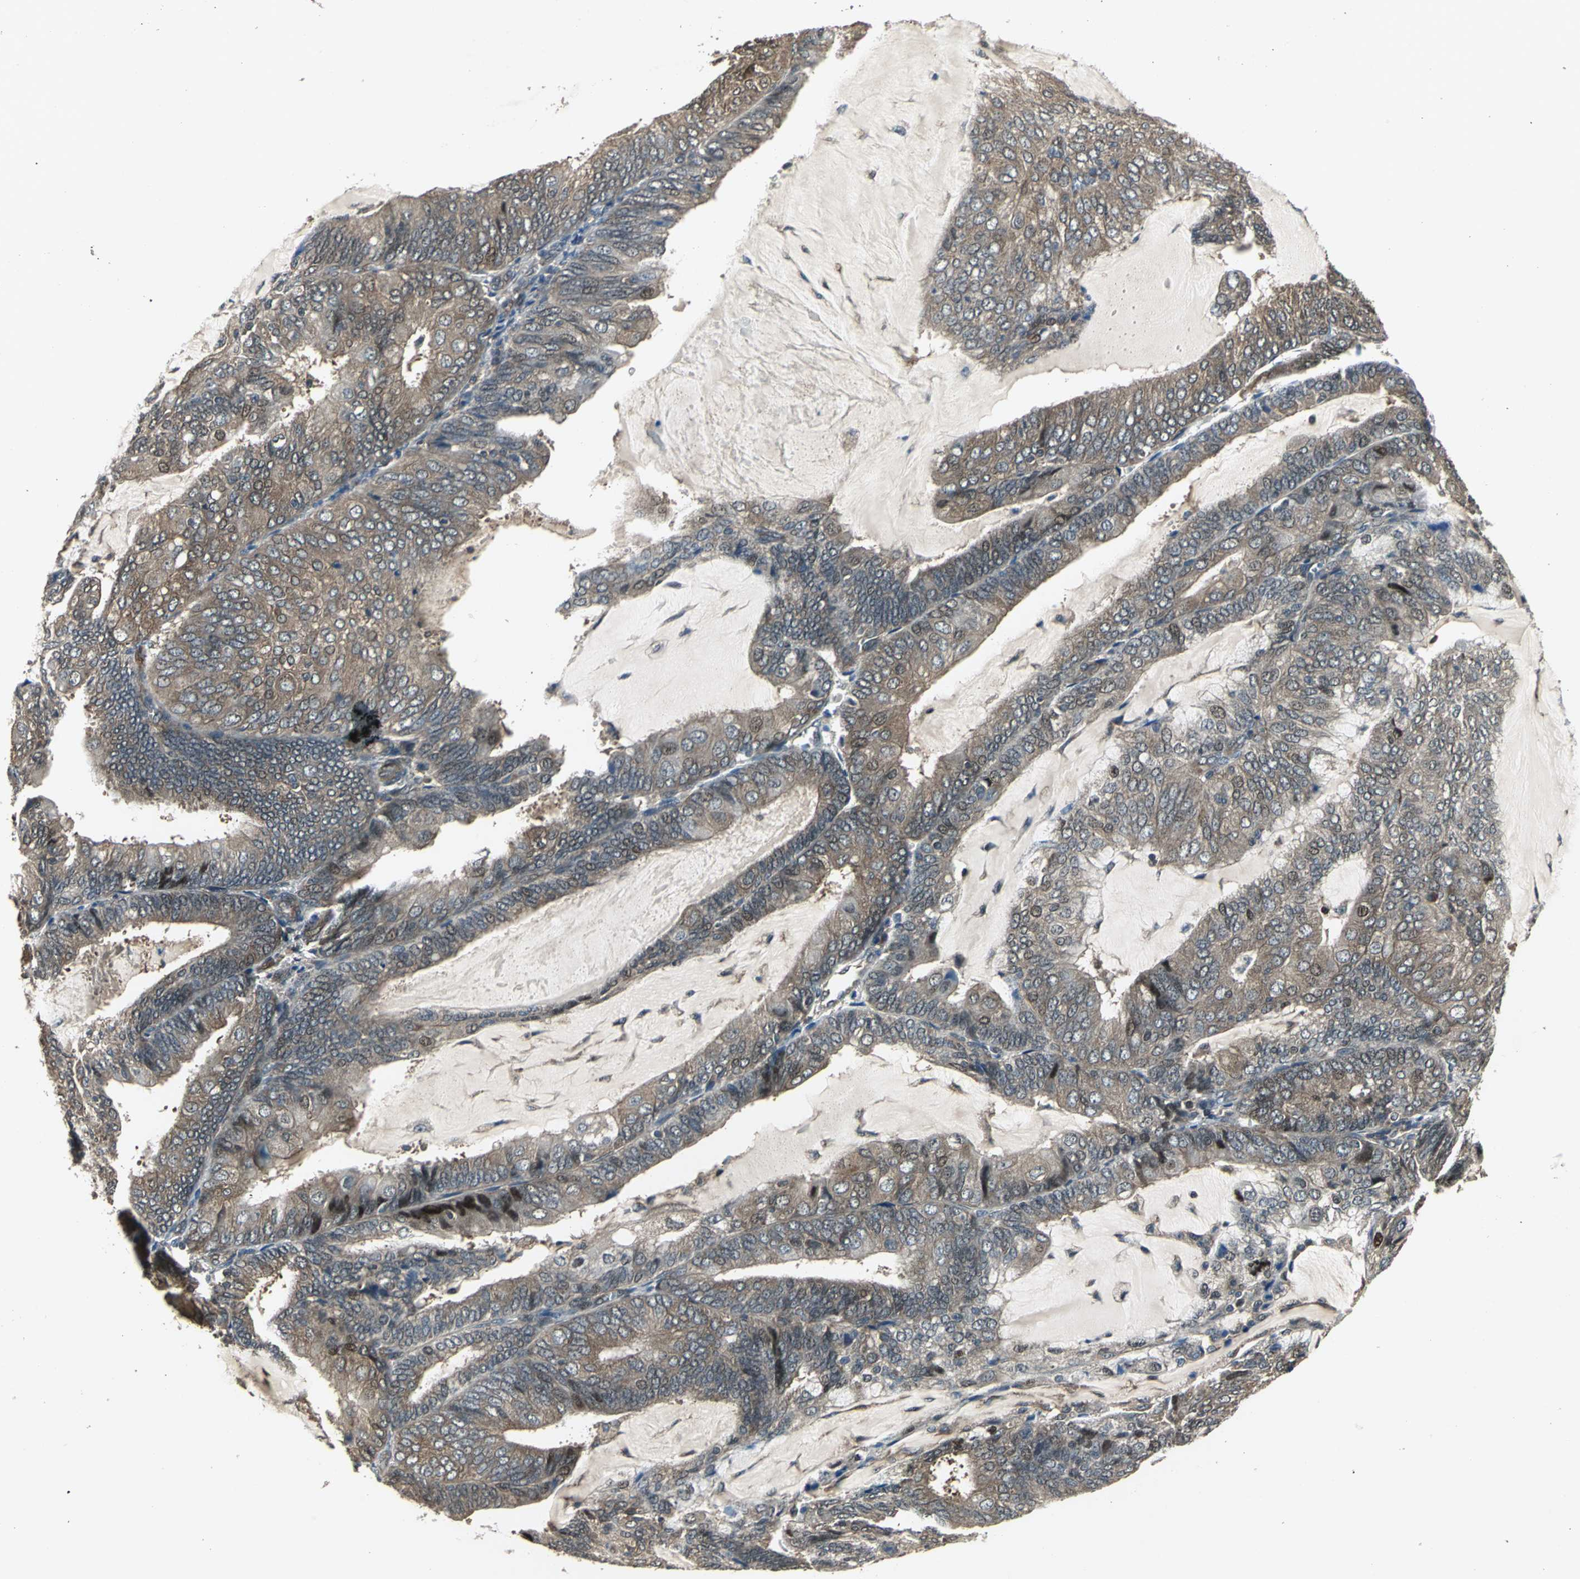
{"staining": {"intensity": "moderate", "quantity": ">75%", "location": "cytoplasmic/membranous"}, "tissue": "endometrial cancer", "cell_type": "Tumor cells", "image_type": "cancer", "snomed": [{"axis": "morphology", "description": "Adenocarcinoma, NOS"}, {"axis": "topography", "description": "Endometrium"}], "caption": "Protein staining of endometrial cancer tissue demonstrates moderate cytoplasmic/membranous positivity in about >75% of tumor cells.", "gene": "PFDN1", "patient": {"sex": "female", "age": 81}}